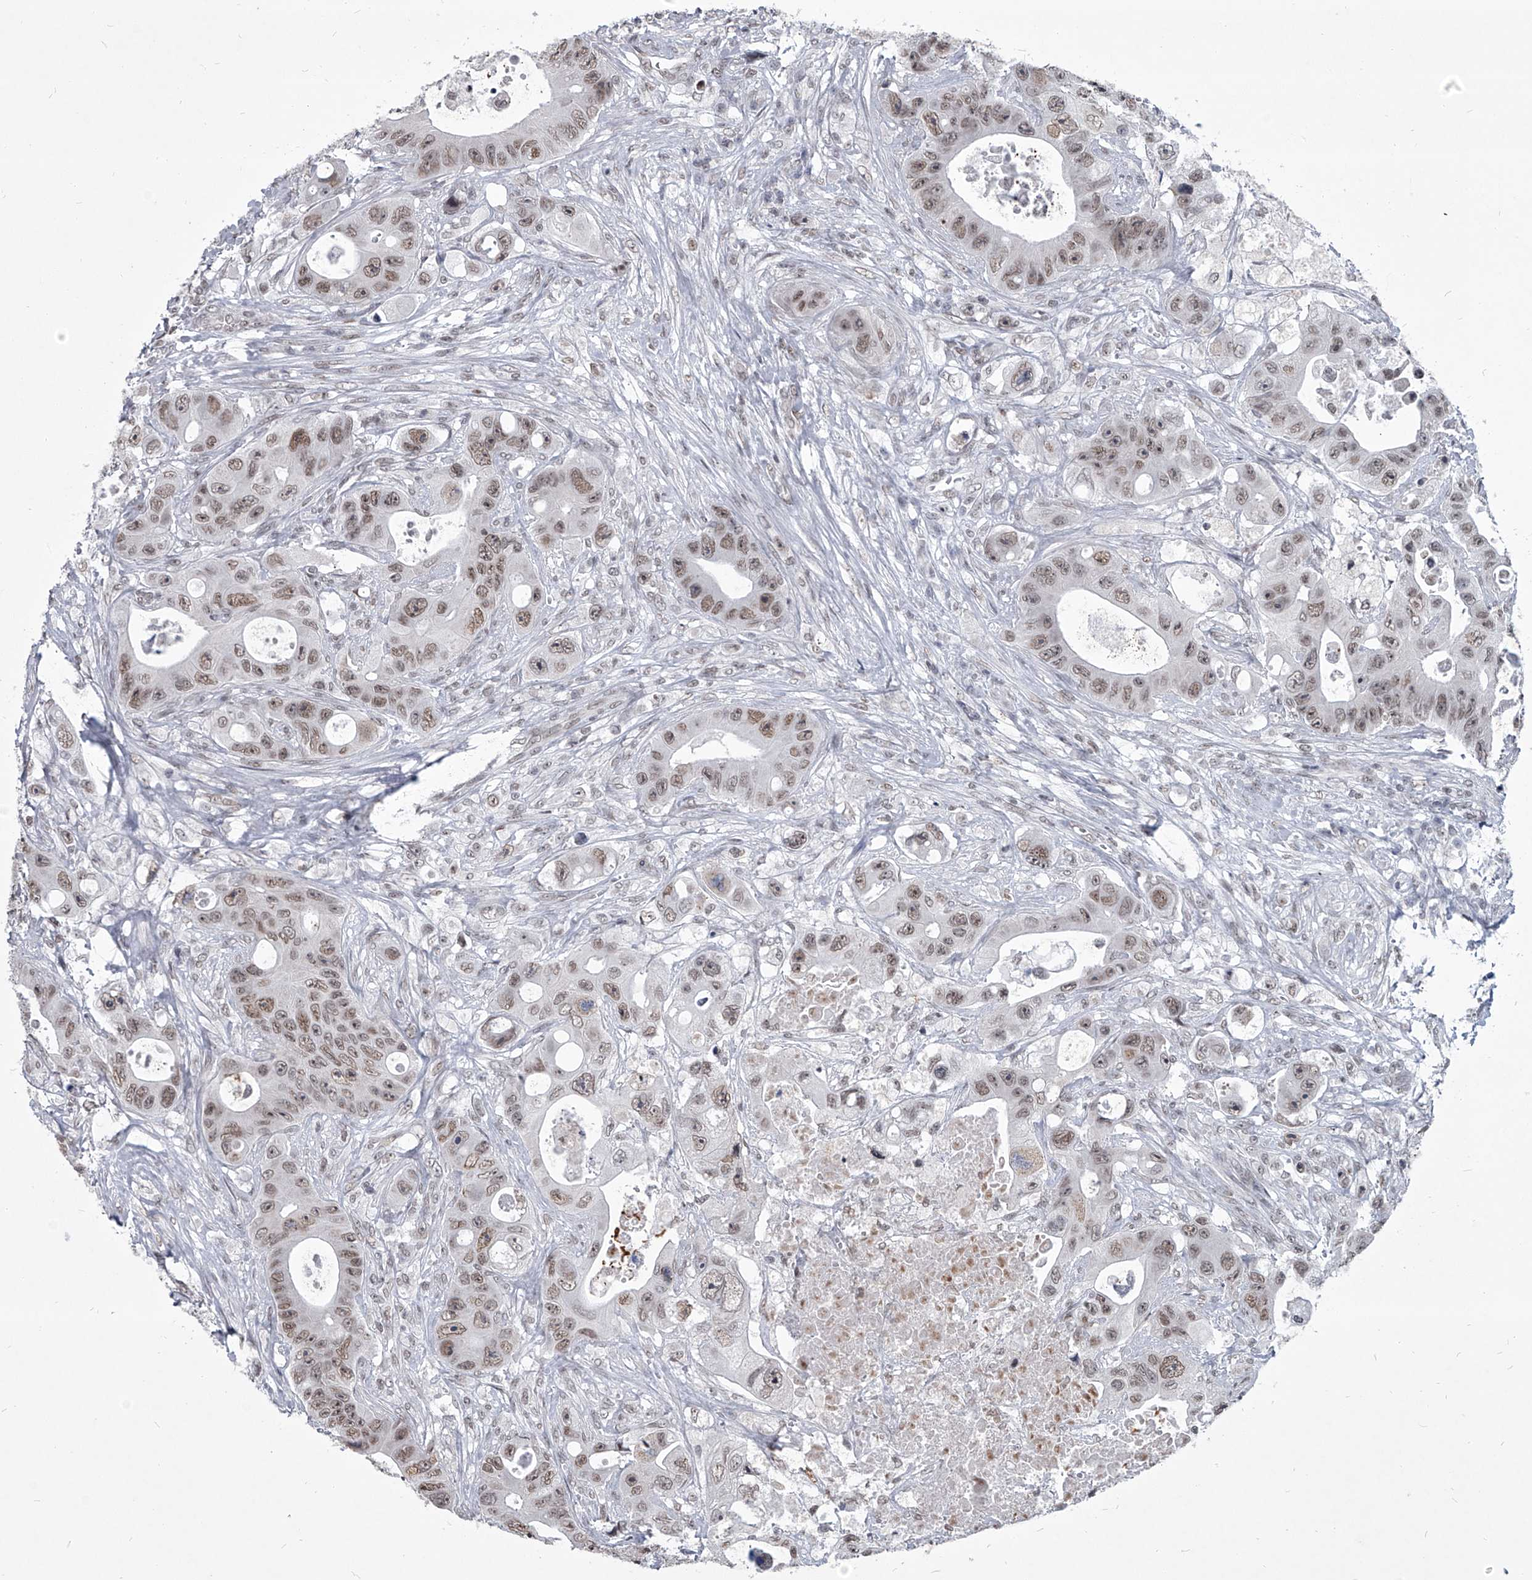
{"staining": {"intensity": "moderate", "quantity": ">75%", "location": "nuclear"}, "tissue": "colorectal cancer", "cell_type": "Tumor cells", "image_type": "cancer", "snomed": [{"axis": "morphology", "description": "Adenocarcinoma, NOS"}, {"axis": "topography", "description": "Colon"}], "caption": "Colorectal cancer stained with DAB (3,3'-diaminobenzidine) immunohistochemistry shows medium levels of moderate nuclear staining in about >75% of tumor cells. The staining was performed using DAB, with brown indicating positive protein expression. Nuclei are stained blue with hematoxylin.", "gene": "PPIL4", "patient": {"sex": "female", "age": 46}}